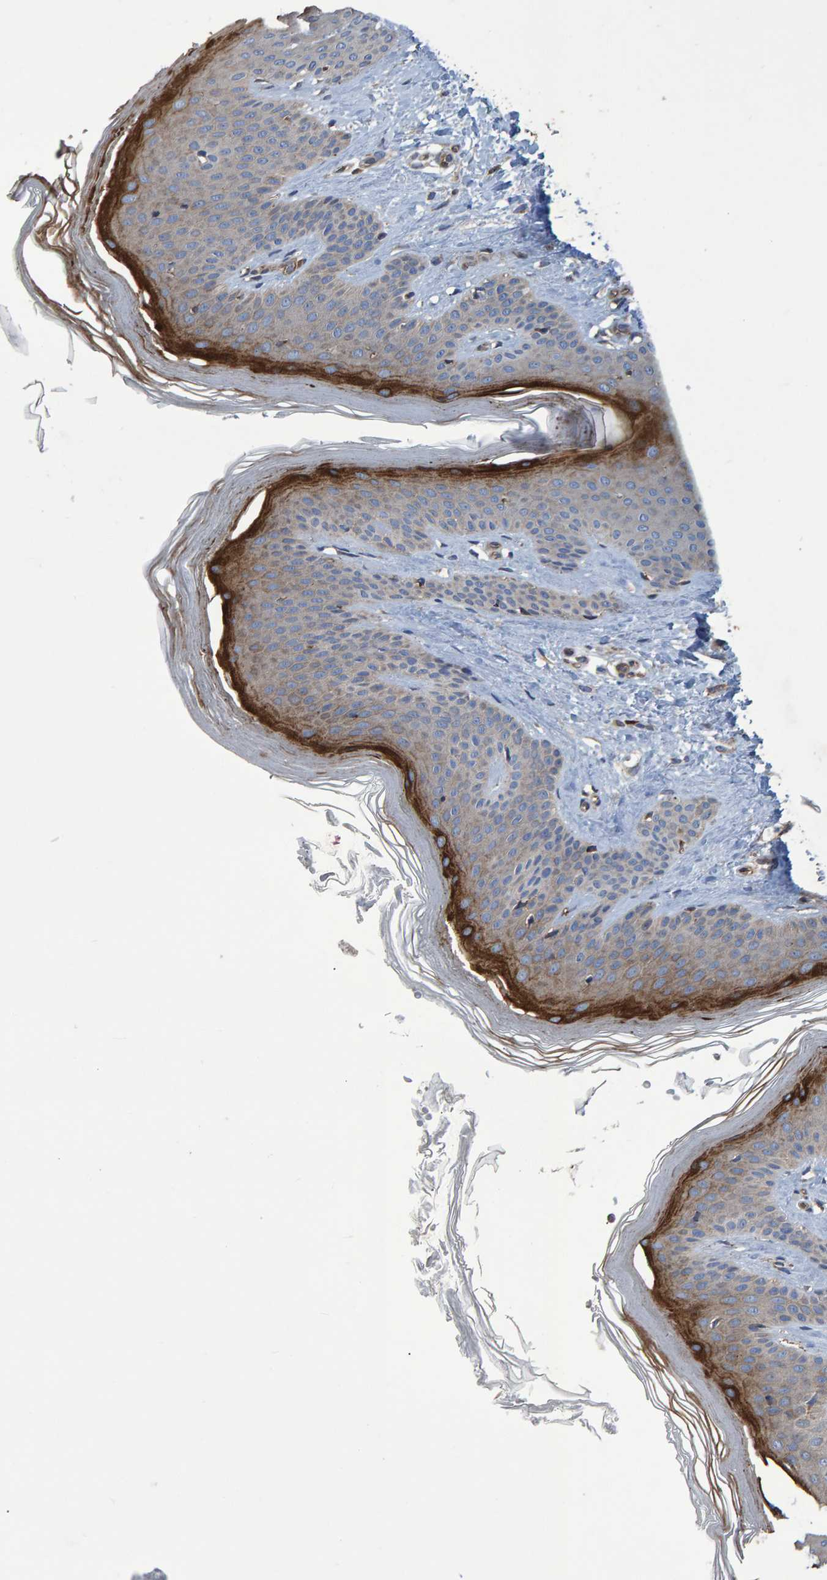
{"staining": {"intensity": "weak", "quantity": ">75%", "location": "cytoplasmic/membranous"}, "tissue": "skin", "cell_type": "Fibroblasts", "image_type": "normal", "snomed": [{"axis": "morphology", "description": "Normal tissue, NOS"}, {"axis": "morphology", "description": "Malignant melanoma, Metastatic site"}, {"axis": "topography", "description": "Skin"}], "caption": "Fibroblasts reveal low levels of weak cytoplasmic/membranous expression in about >75% of cells in benign human skin. (Brightfield microscopy of DAB IHC at high magnification).", "gene": "SLIT2", "patient": {"sex": "male", "age": 41}}